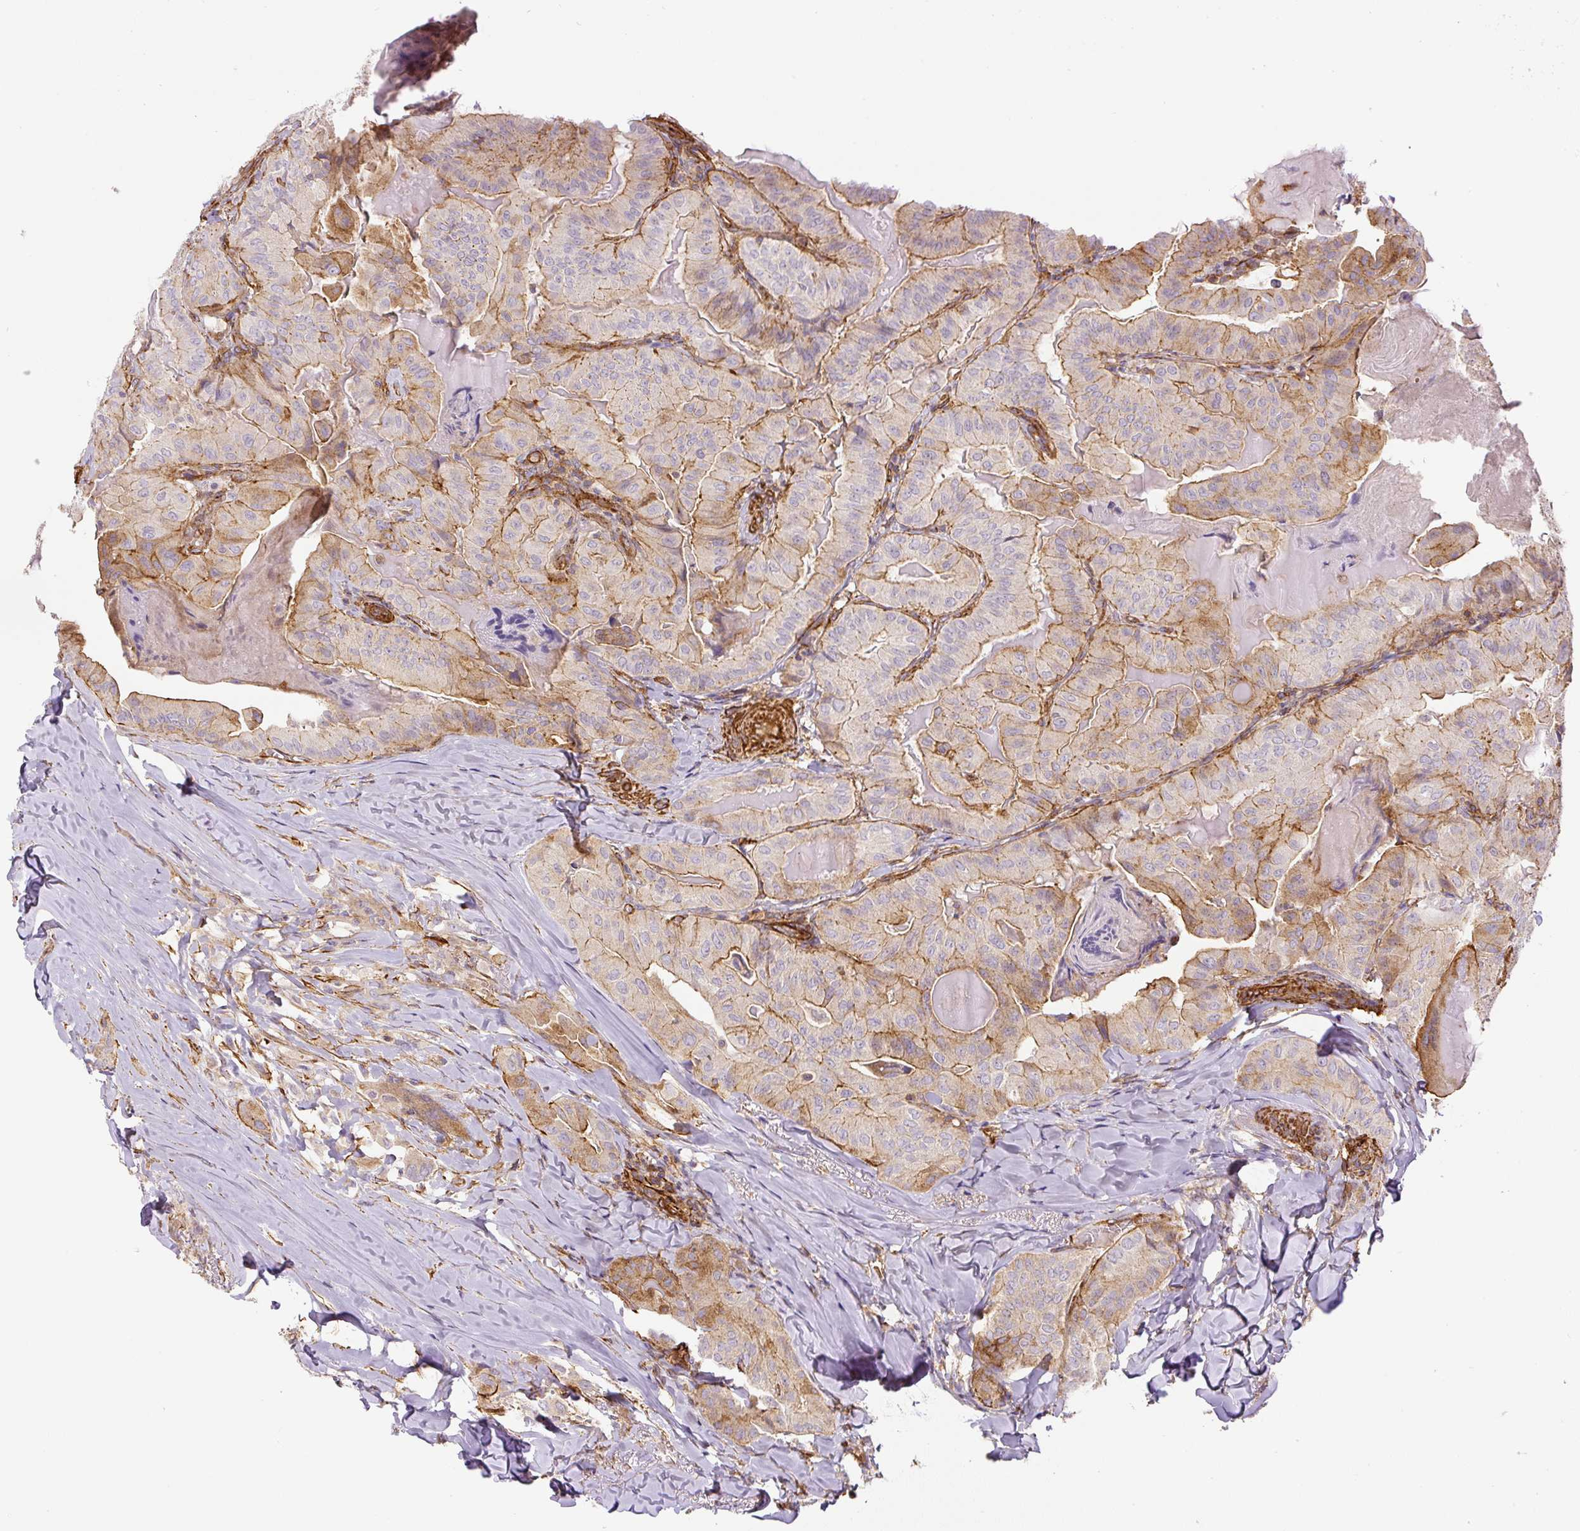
{"staining": {"intensity": "moderate", "quantity": "25%-75%", "location": "cytoplasmic/membranous"}, "tissue": "thyroid cancer", "cell_type": "Tumor cells", "image_type": "cancer", "snomed": [{"axis": "morphology", "description": "Papillary adenocarcinoma, NOS"}, {"axis": "topography", "description": "Thyroid gland"}], "caption": "Tumor cells show medium levels of moderate cytoplasmic/membranous positivity in approximately 25%-75% of cells in thyroid papillary adenocarcinoma.", "gene": "MYL12A", "patient": {"sex": "female", "age": 68}}